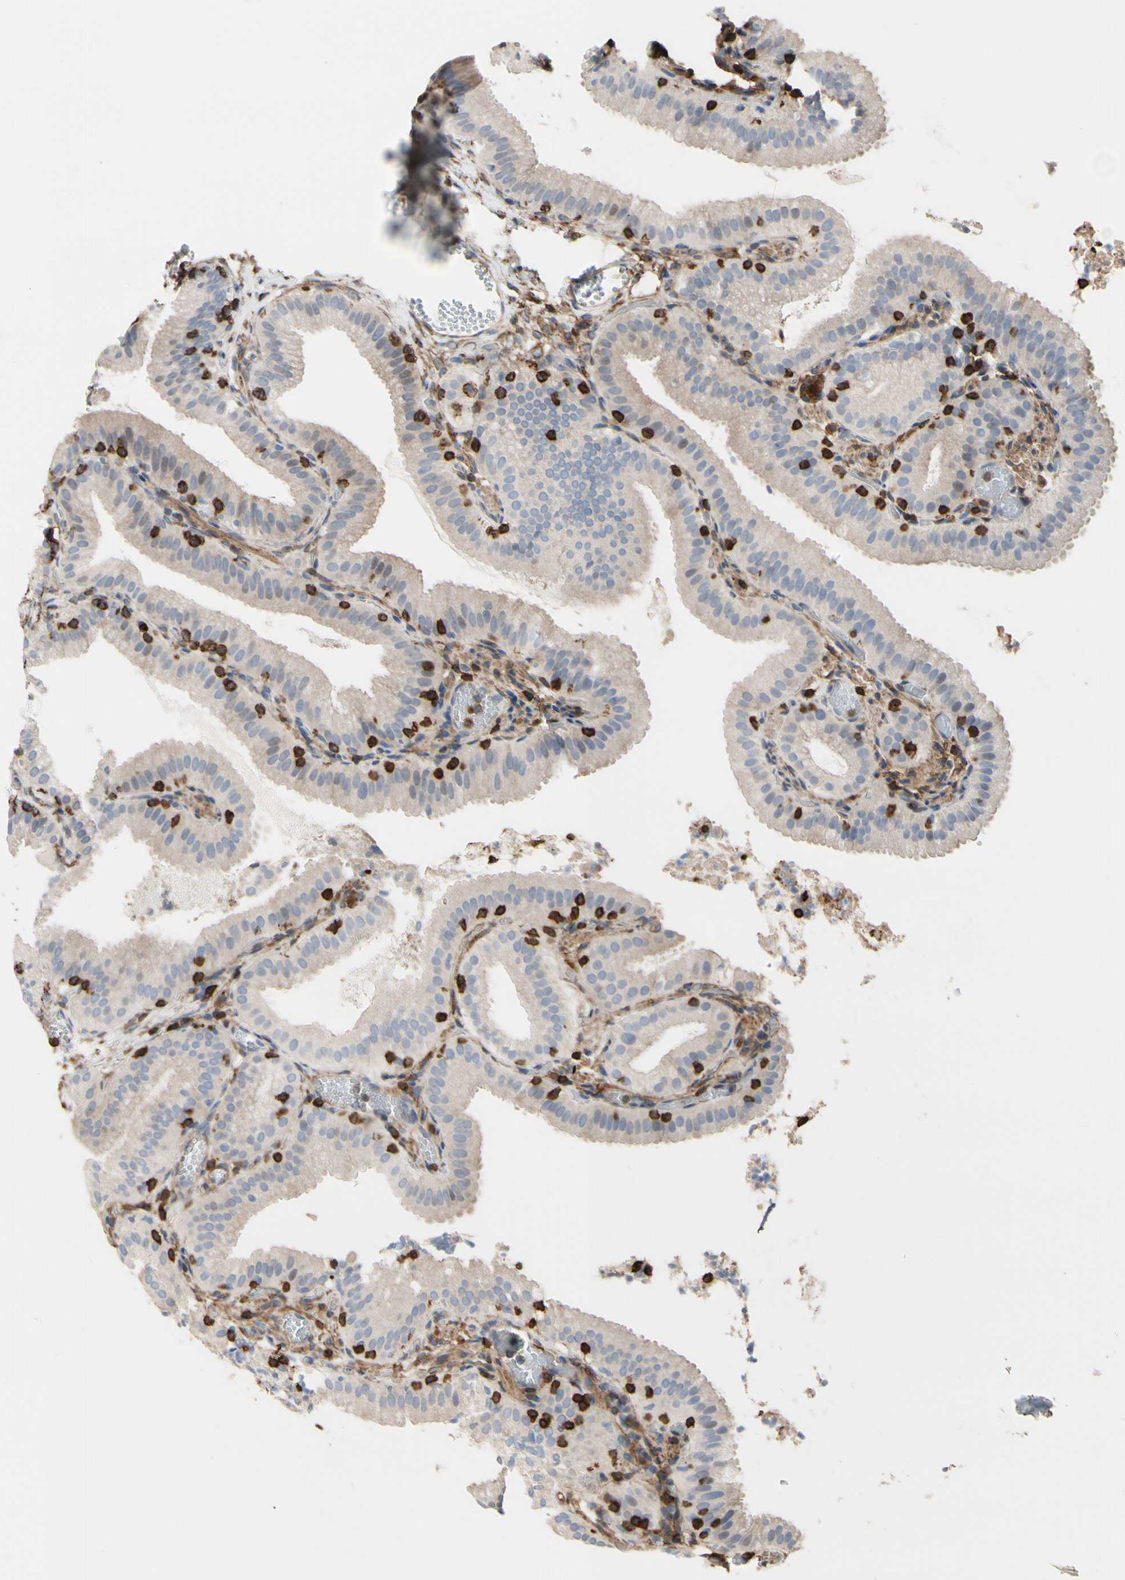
{"staining": {"intensity": "weak", "quantity": "<25%", "location": "cytoplasmic/membranous"}, "tissue": "gallbladder", "cell_type": "Glandular cells", "image_type": "normal", "snomed": [{"axis": "morphology", "description": "Normal tissue, NOS"}, {"axis": "topography", "description": "Gallbladder"}], "caption": "This histopathology image is of benign gallbladder stained with immunohistochemistry (IHC) to label a protein in brown with the nuclei are counter-stained blue. There is no positivity in glandular cells. The staining was performed using DAB to visualize the protein expression in brown, while the nuclei were stained in blue with hematoxylin (Magnification: 20x).", "gene": "ANXA6", "patient": {"sex": "male", "age": 54}}